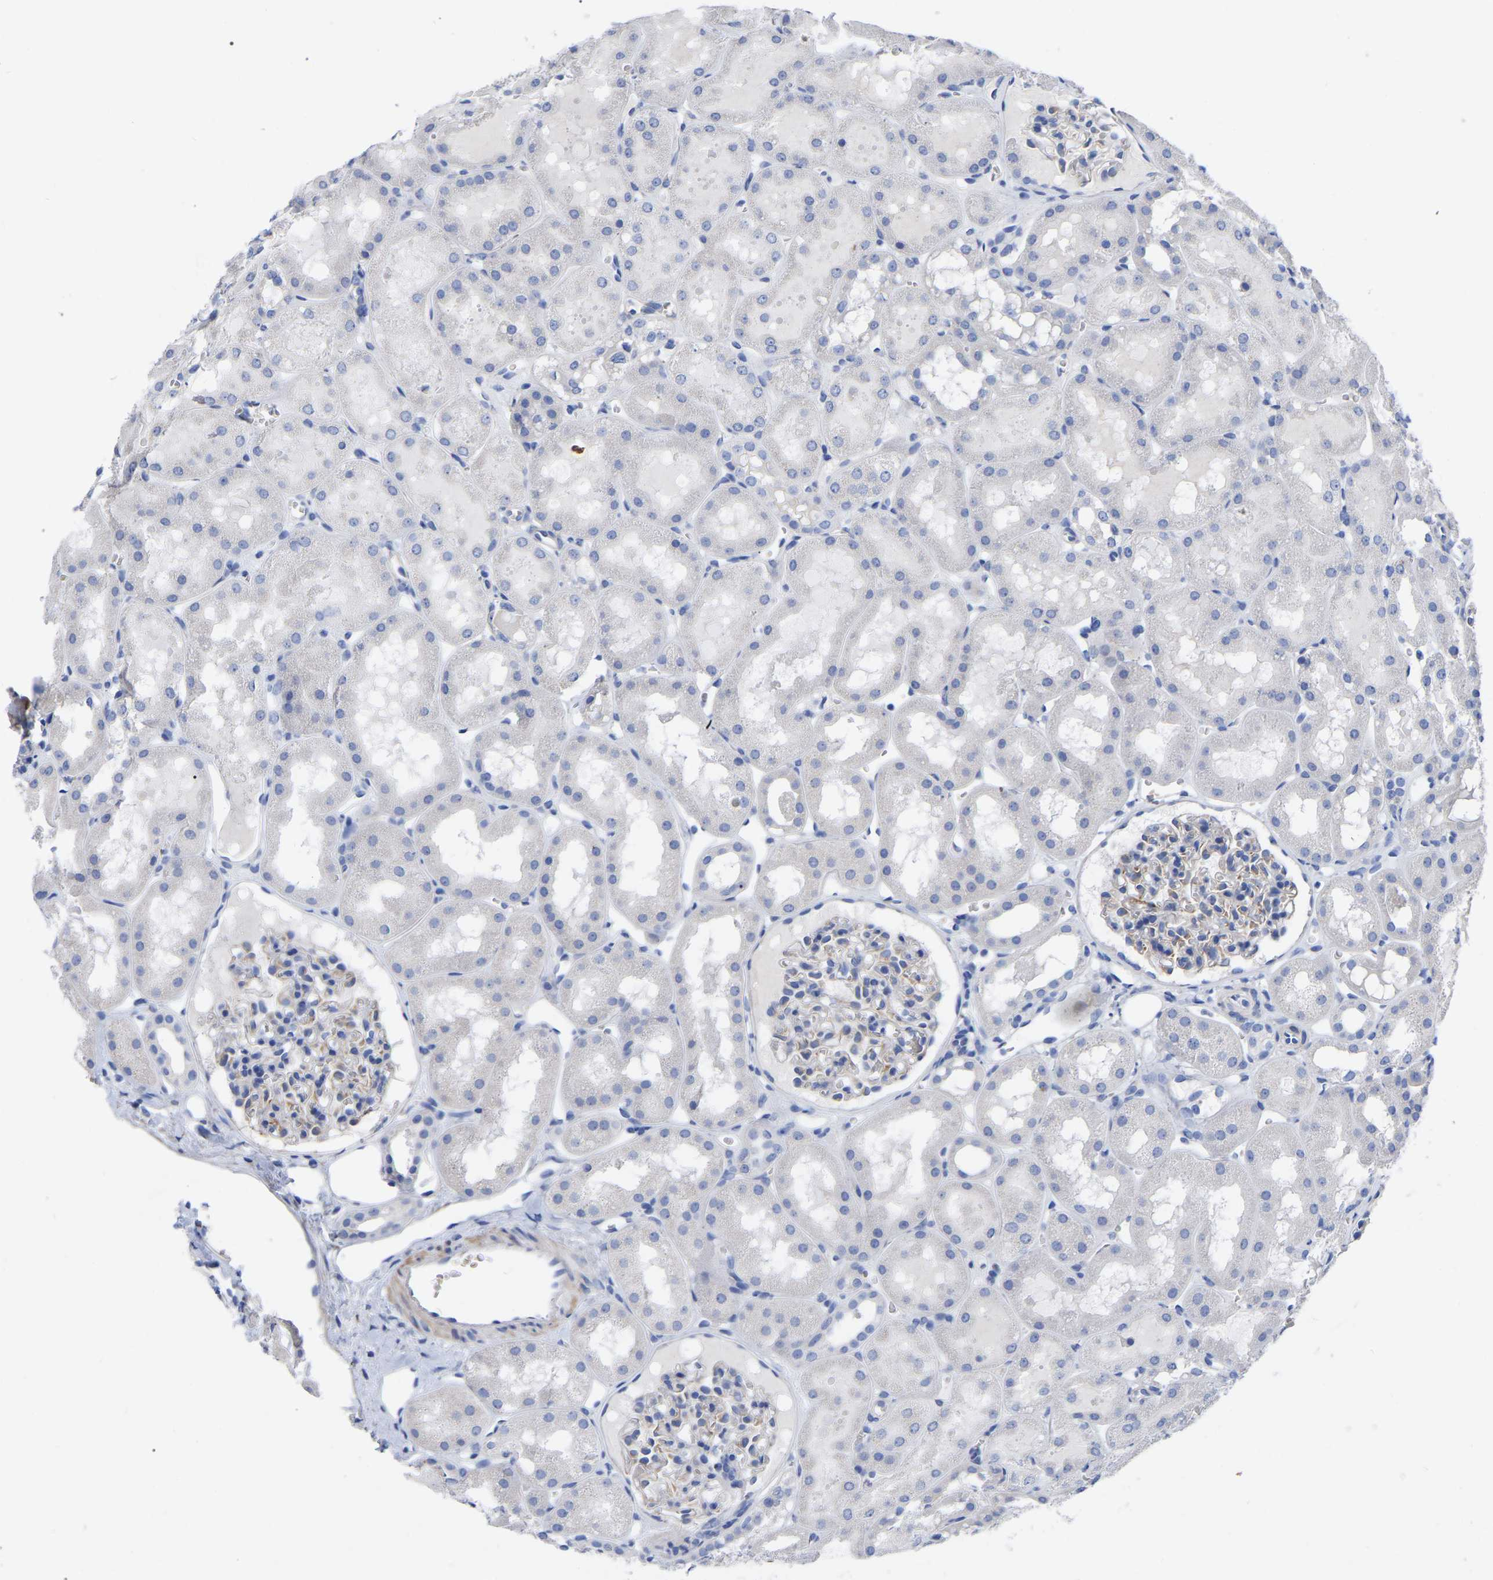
{"staining": {"intensity": "negative", "quantity": "none", "location": "none"}, "tissue": "kidney", "cell_type": "Cells in glomeruli", "image_type": "normal", "snomed": [{"axis": "morphology", "description": "Normal tissue, NOS"}, {"axis": "topography", "description": "Kidney"}, {"axis": "topography", "description": "Urinary bladder"}], "caption": "Photomicrograph shows no significant protein expression in cells in glomeruli of unremarkable kidney. (Stains: DAB (3,3'-diaminobenzidine) immunohistochemistry (IHC) with hematoxylin counter stain, Microscopy: brightfield microscopy at high magnification).", "gene": "GDF3", "patient": {"sex": "male", "age": 16}}